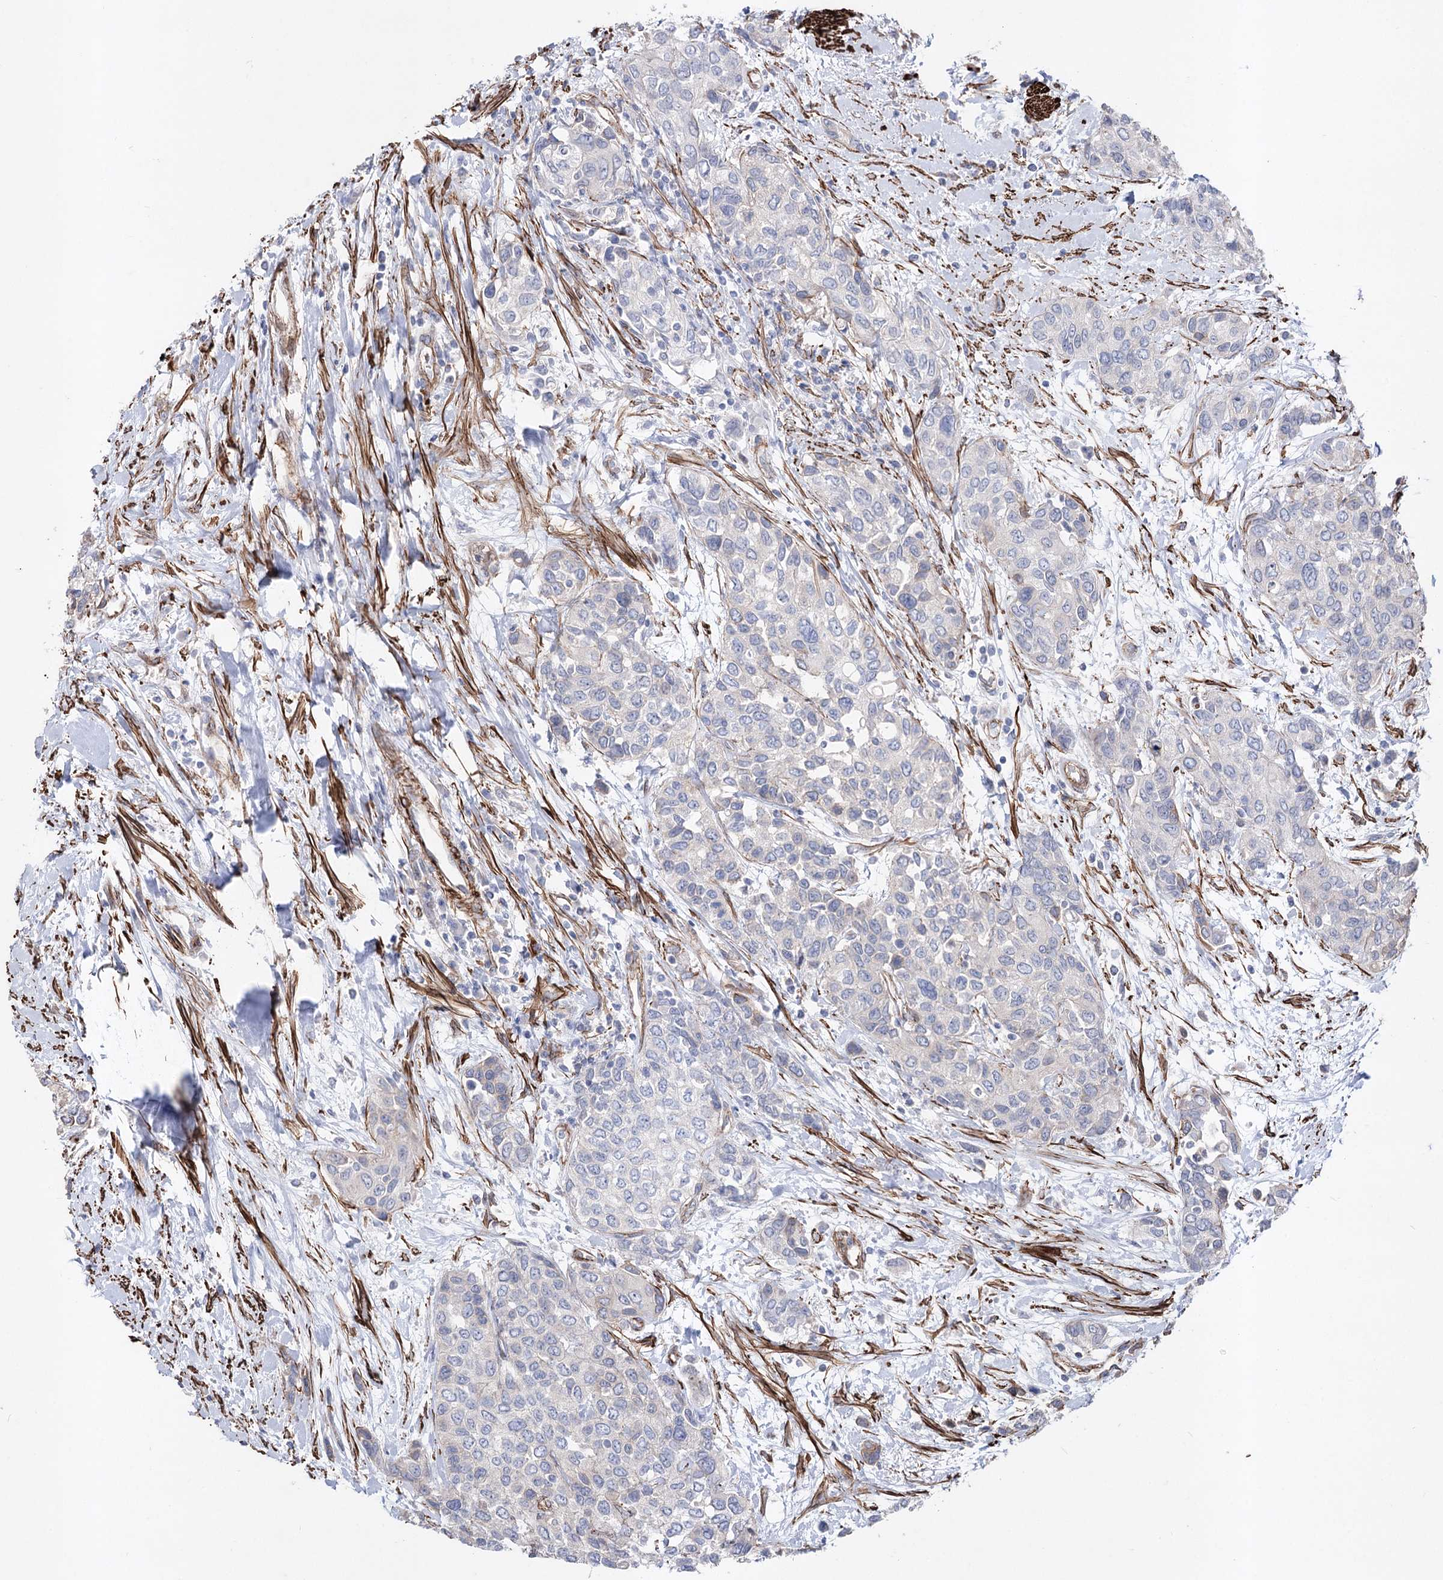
{"staining": {"intensity": "negative", "quantity": "none", "location": "none"}, "tissue": "urothelial cancer", "cell_type": "Tumor cells", "image_type": "cancer", "snomed": [{"axis": "morphology", "description": "Normal tissue, NOS"}, {"axis": "morphology", "description": "Urothelial carcinoma, High grade"}, {"axis": "topography", "description": "Vascular tissue"}, {"axis": "topography", "description": "Urinary bladder"}], "caption": "High power microscopy image of an immunohistochemistry (IHC) histopathology image of urothelial carcinoma (high-grade), revealing no significant expression in tumor cells.", "gene": "ARHGAP20", "patient": {"sex": "female", "age": 56}}